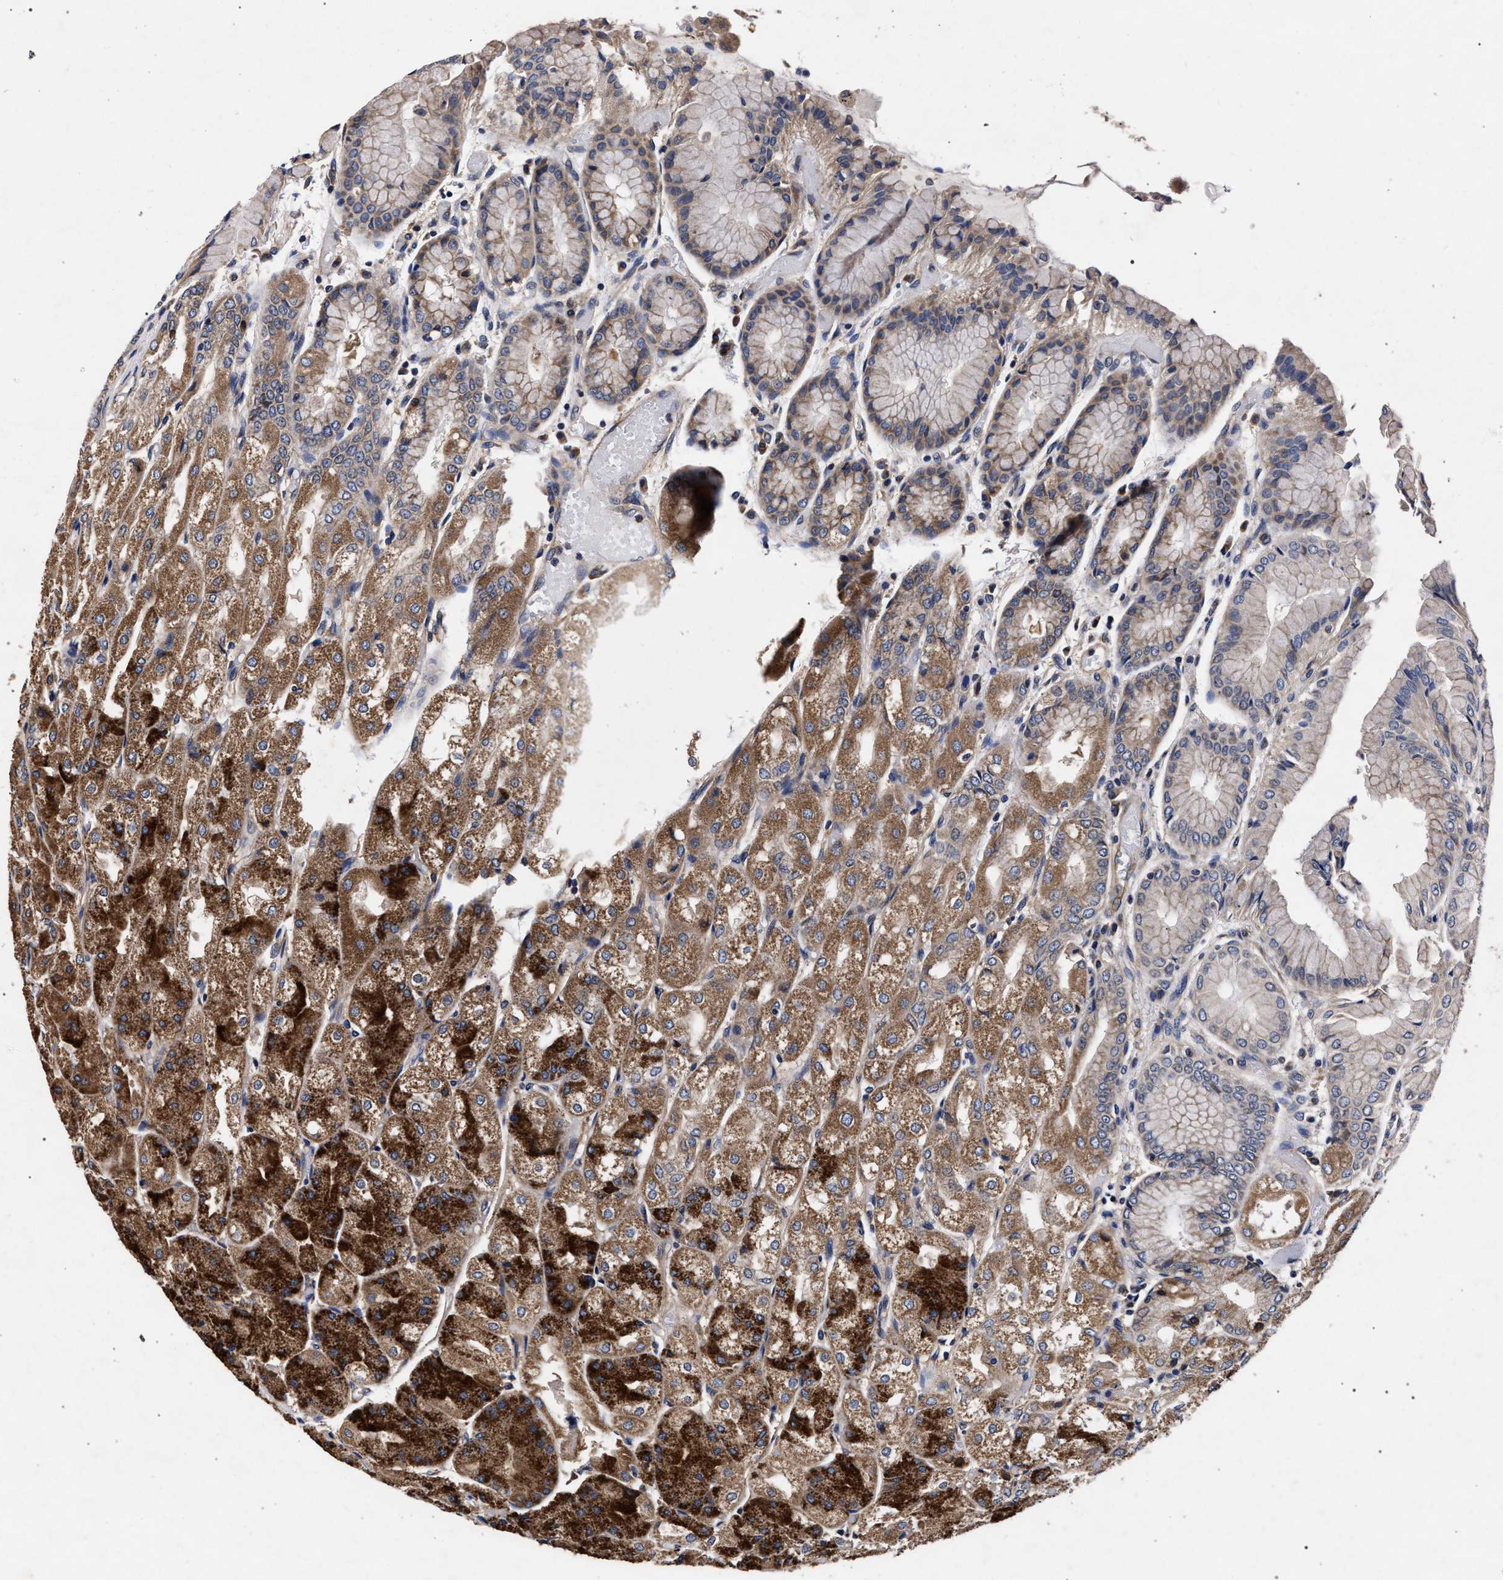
{"staining": {"intensity": "strong", "quantity": "25%-75%", "location": "cytoplasmic/membranous"}, "tissue": "stomach", "cell_type": "Glandular cells", "image_type": "normal", "snomed": [{"axis": "morphology", "description": "Normal tissue, NOS"}, {"axis": "topography", "description": "Stomach, upper"}], "caption": "Immunohistochemical staining of normal stomach displays strong cytoplasmic/membranous protein positivity in approximately 25%-75% of glandular cells.", "gene": "CFAP95", "patient": {"sex": "male", "age": 72}}